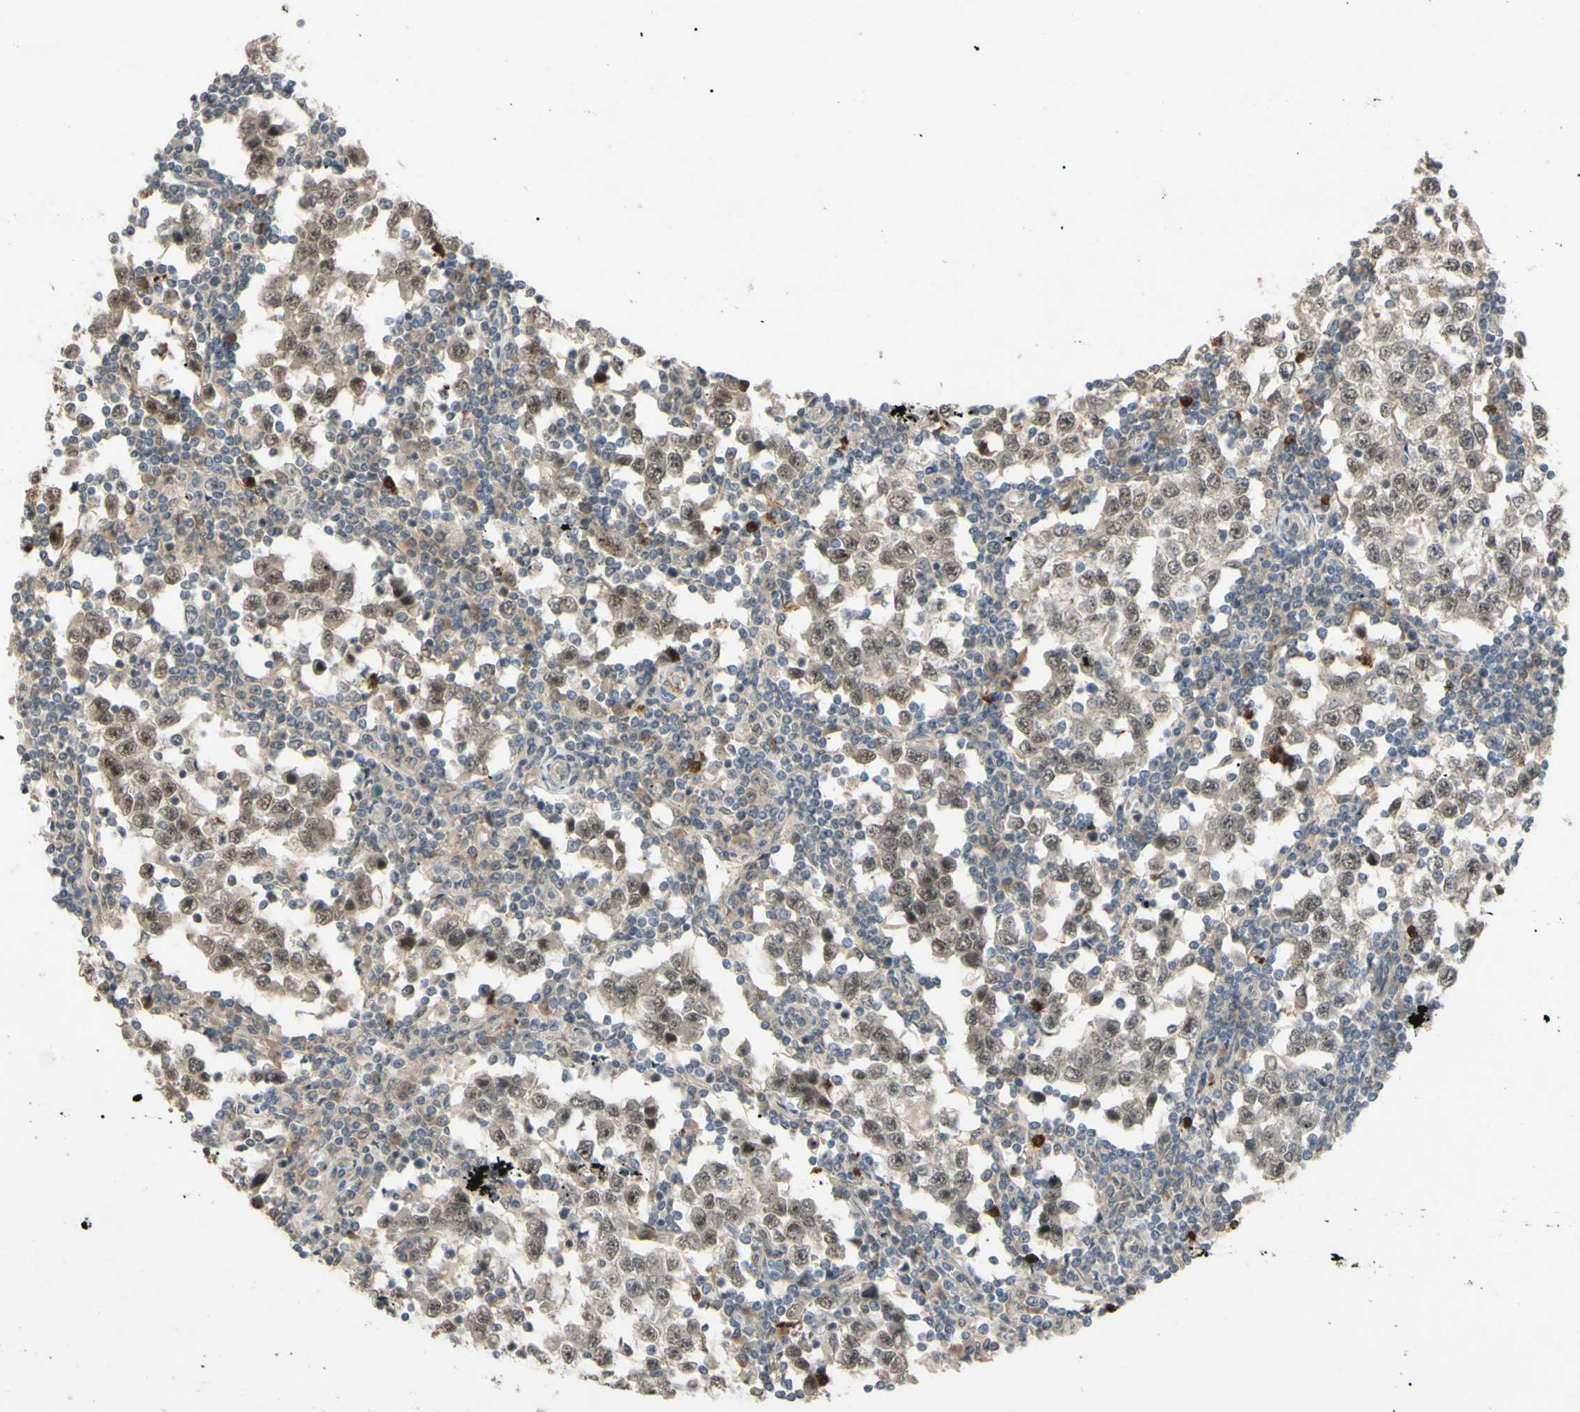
{"staining": {"intensity": "weak", "quantity": ">75%", "location": "cytoplasmic/membranous"}, "tissue": "testis cancer", "cell_type": "Tumor cells", "image_type": "cancer", "snomed": [{"axis": "morphology", "description": "Seminoma, NOS"}, {"axis": "topography", "description": "Testis"}], "caption": "An image of seminoma (testis) stained for a protein shows weak cytoplasmic/membranous brown staining in tumor cells.", "gene": "ALK", "patient": {"sex": "male", "age": 65}}